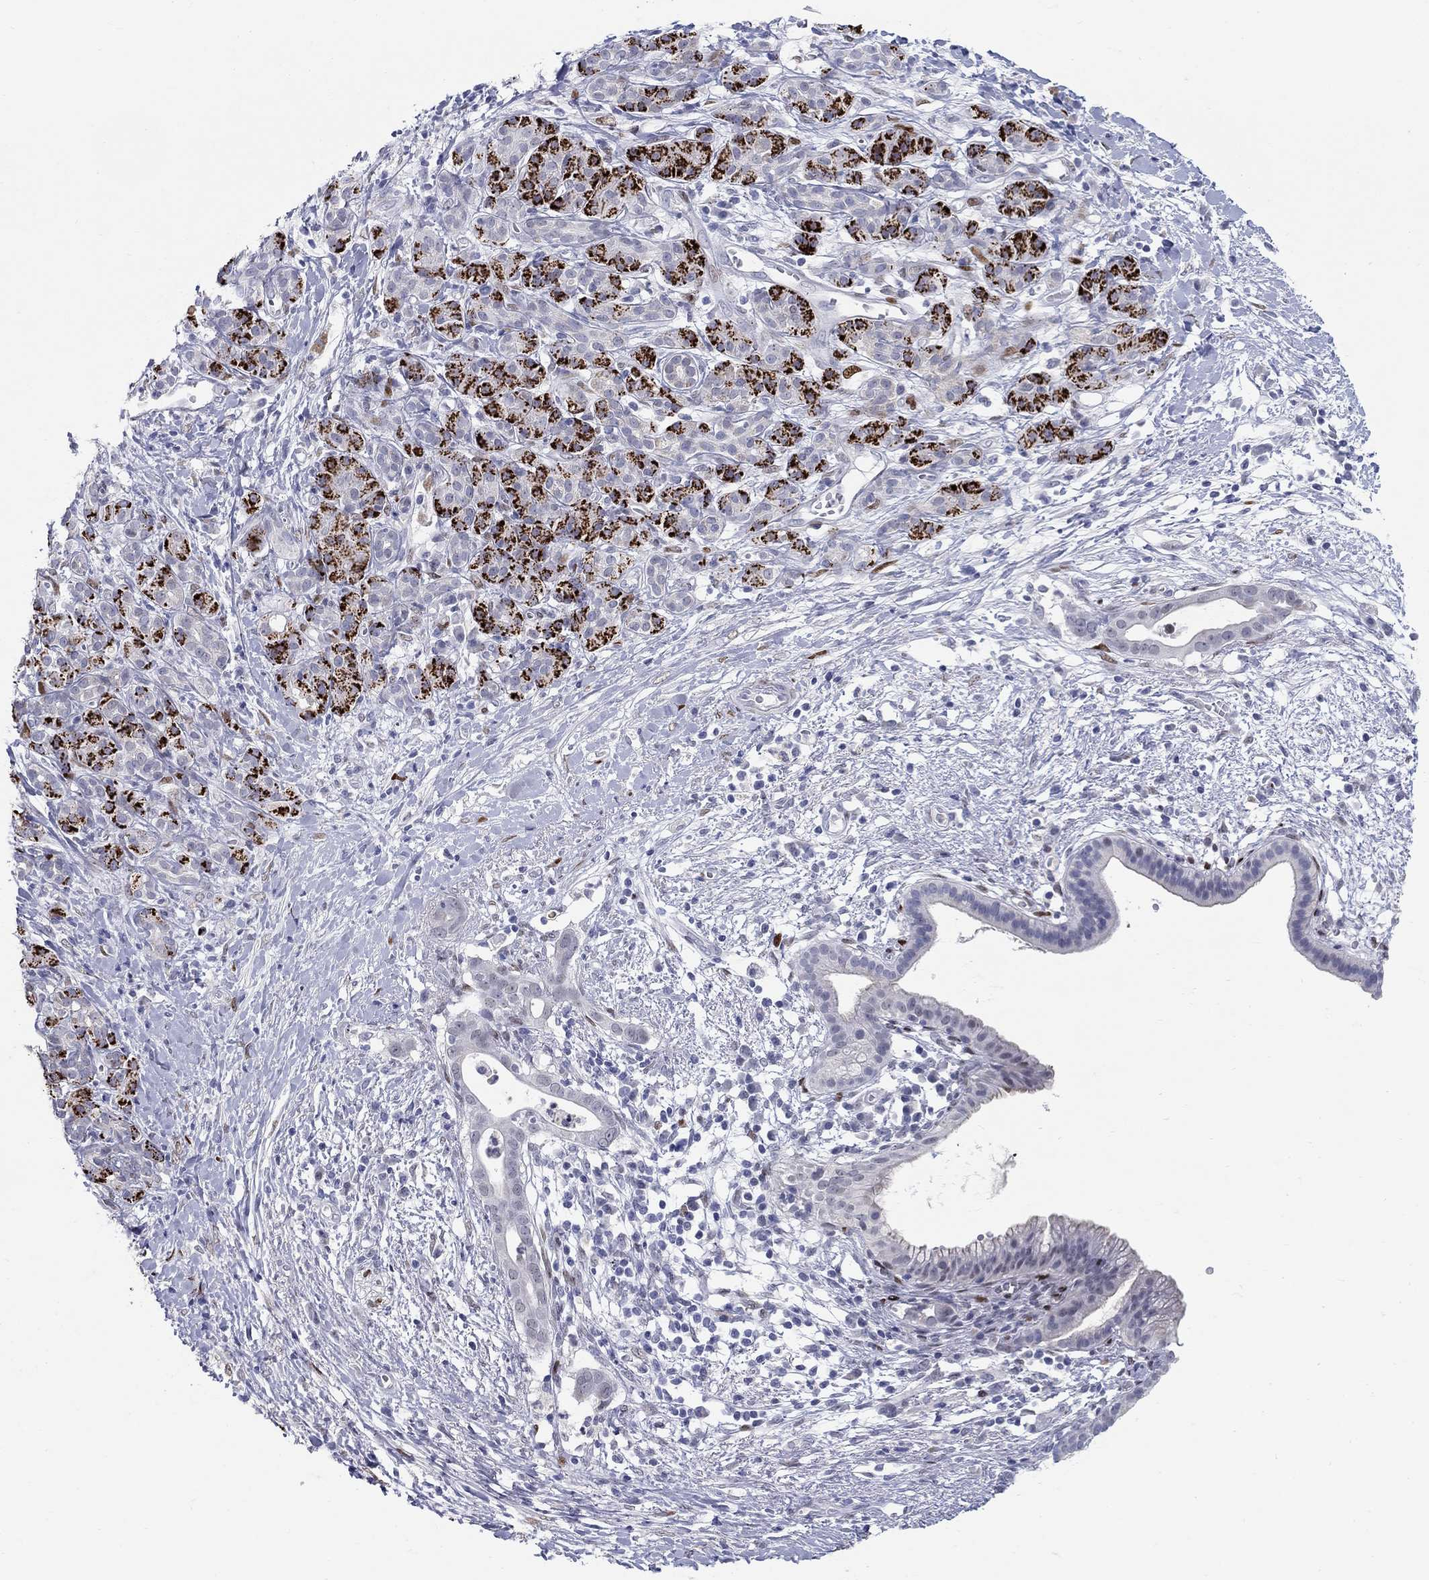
{"staining": {"intensity": "strong", "quantity": "<25%", "location": "cytoplasmic/membranous"}, "tissue": "pancreatic cancer", "cell_type": "Tumor cells", "image_type": "cancer", "snomed": [{"axis": "morphology", "description": "Adenocarcinoma, NOS"}, {"axis": "topography", "description": "Pancreas"}], "caption": "IHC histopathology image of neoplastic tissue: pancreatic cancer stained using immunohistochemistry (IHC) reveals medium levels of strong protein expression localized specifically in the cytoplasmic/membranous of tumor cells, appearing as a cytoplasmic/membranous brown color.", "gene": "RAPGEF5", "patient": {"sex": "male", "age": 61}}